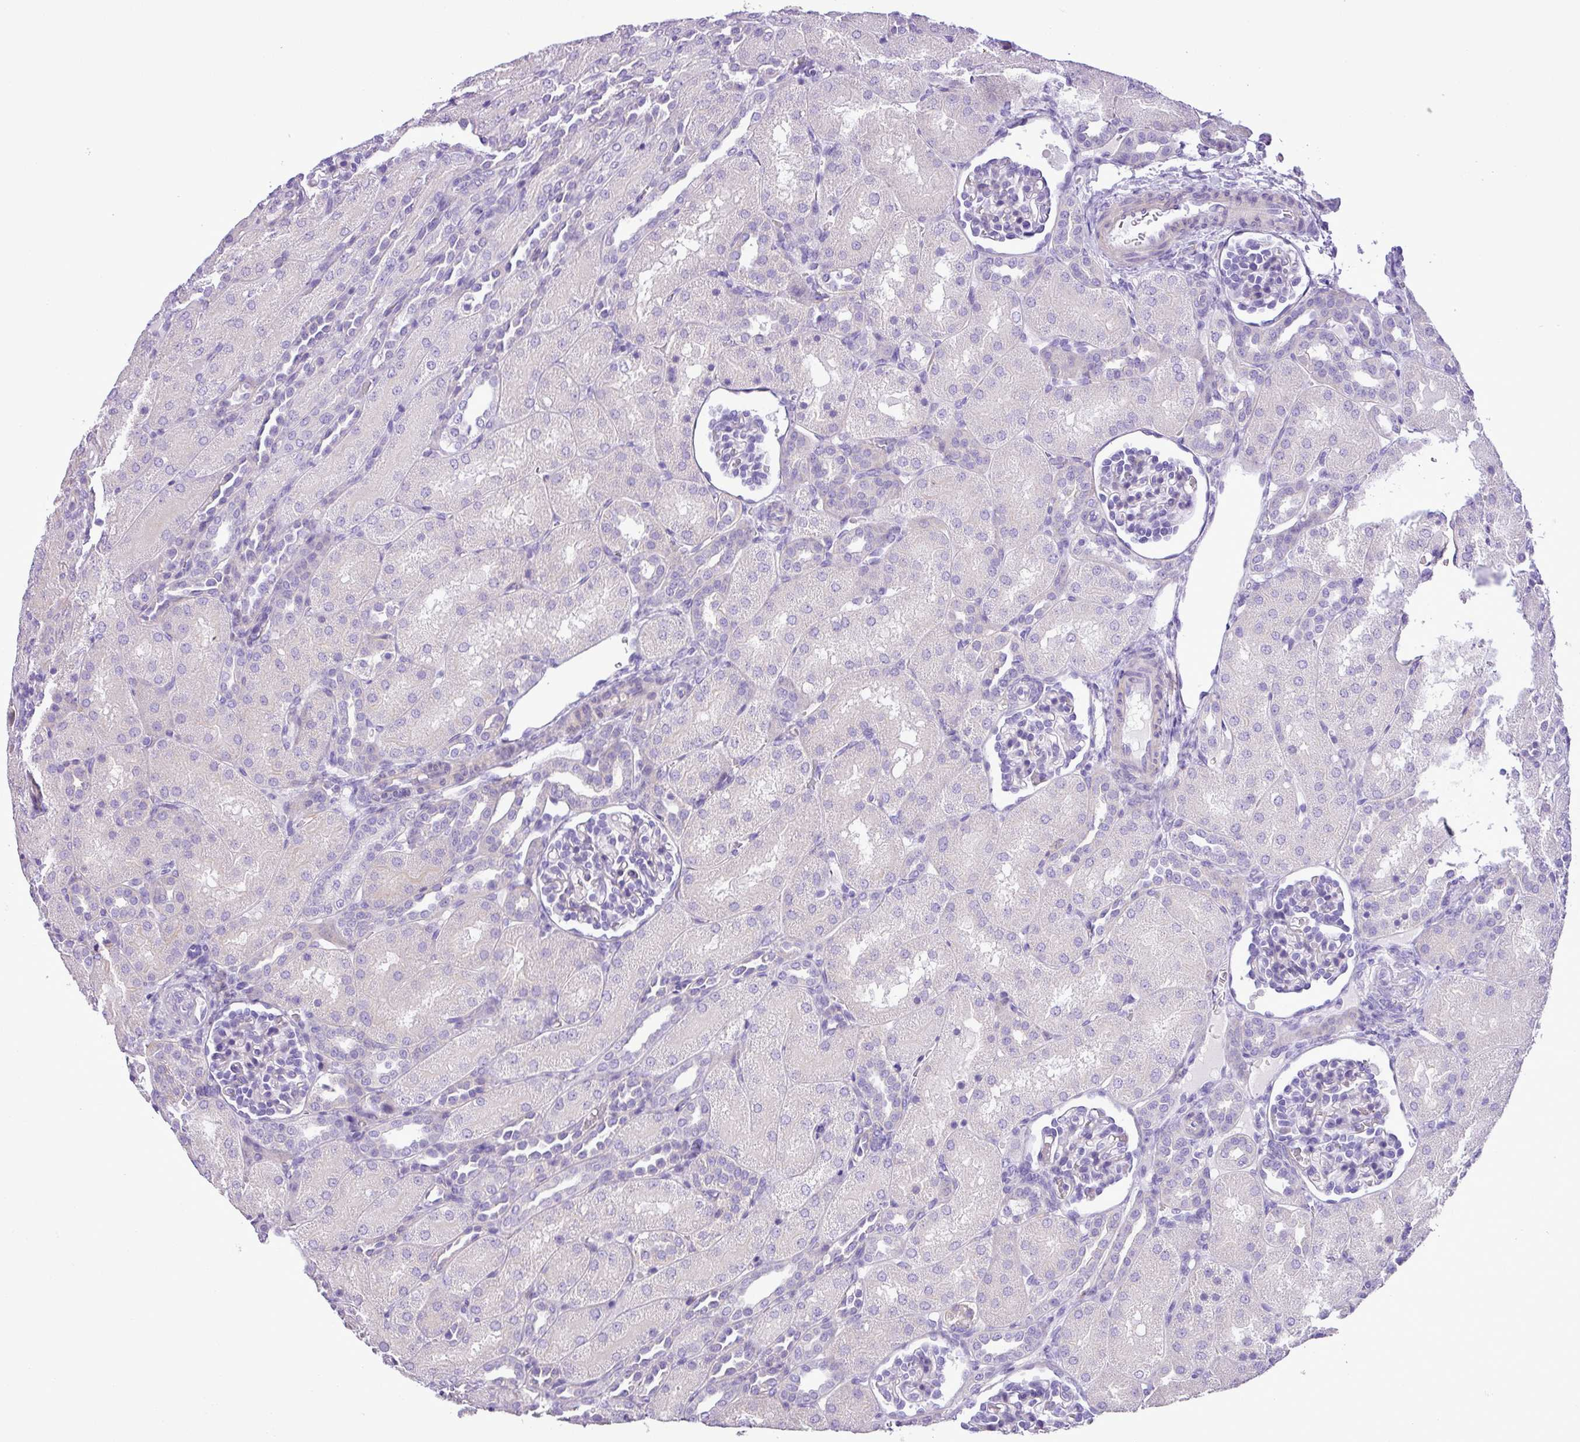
{"staining": {"intensity": "negative", "quantity": "none", "location": "none"}, "tissue": "kidney", "cell_type": "Cells in glomeruli", "image_type": "normal", "snomed": [{"axis": "morphology", "description": "Normal tissue, NOS"}, {"axis": "topography", "description": "Kidney"}], "caption": "This photomicrograph is of unremarkable kidney stained with immunohistochemistry to label a protein in brown with the nuclei are counter-stained blue. There is no staining in cells in glomeruli. (Stains: DAB immunohistochemistry (IHC) with hematoxylin counter stain, Microscopy: brightfield microscopy at high magnification).", "gene": "ZNF334", "patient": {"sex": "male", "age": 1}}